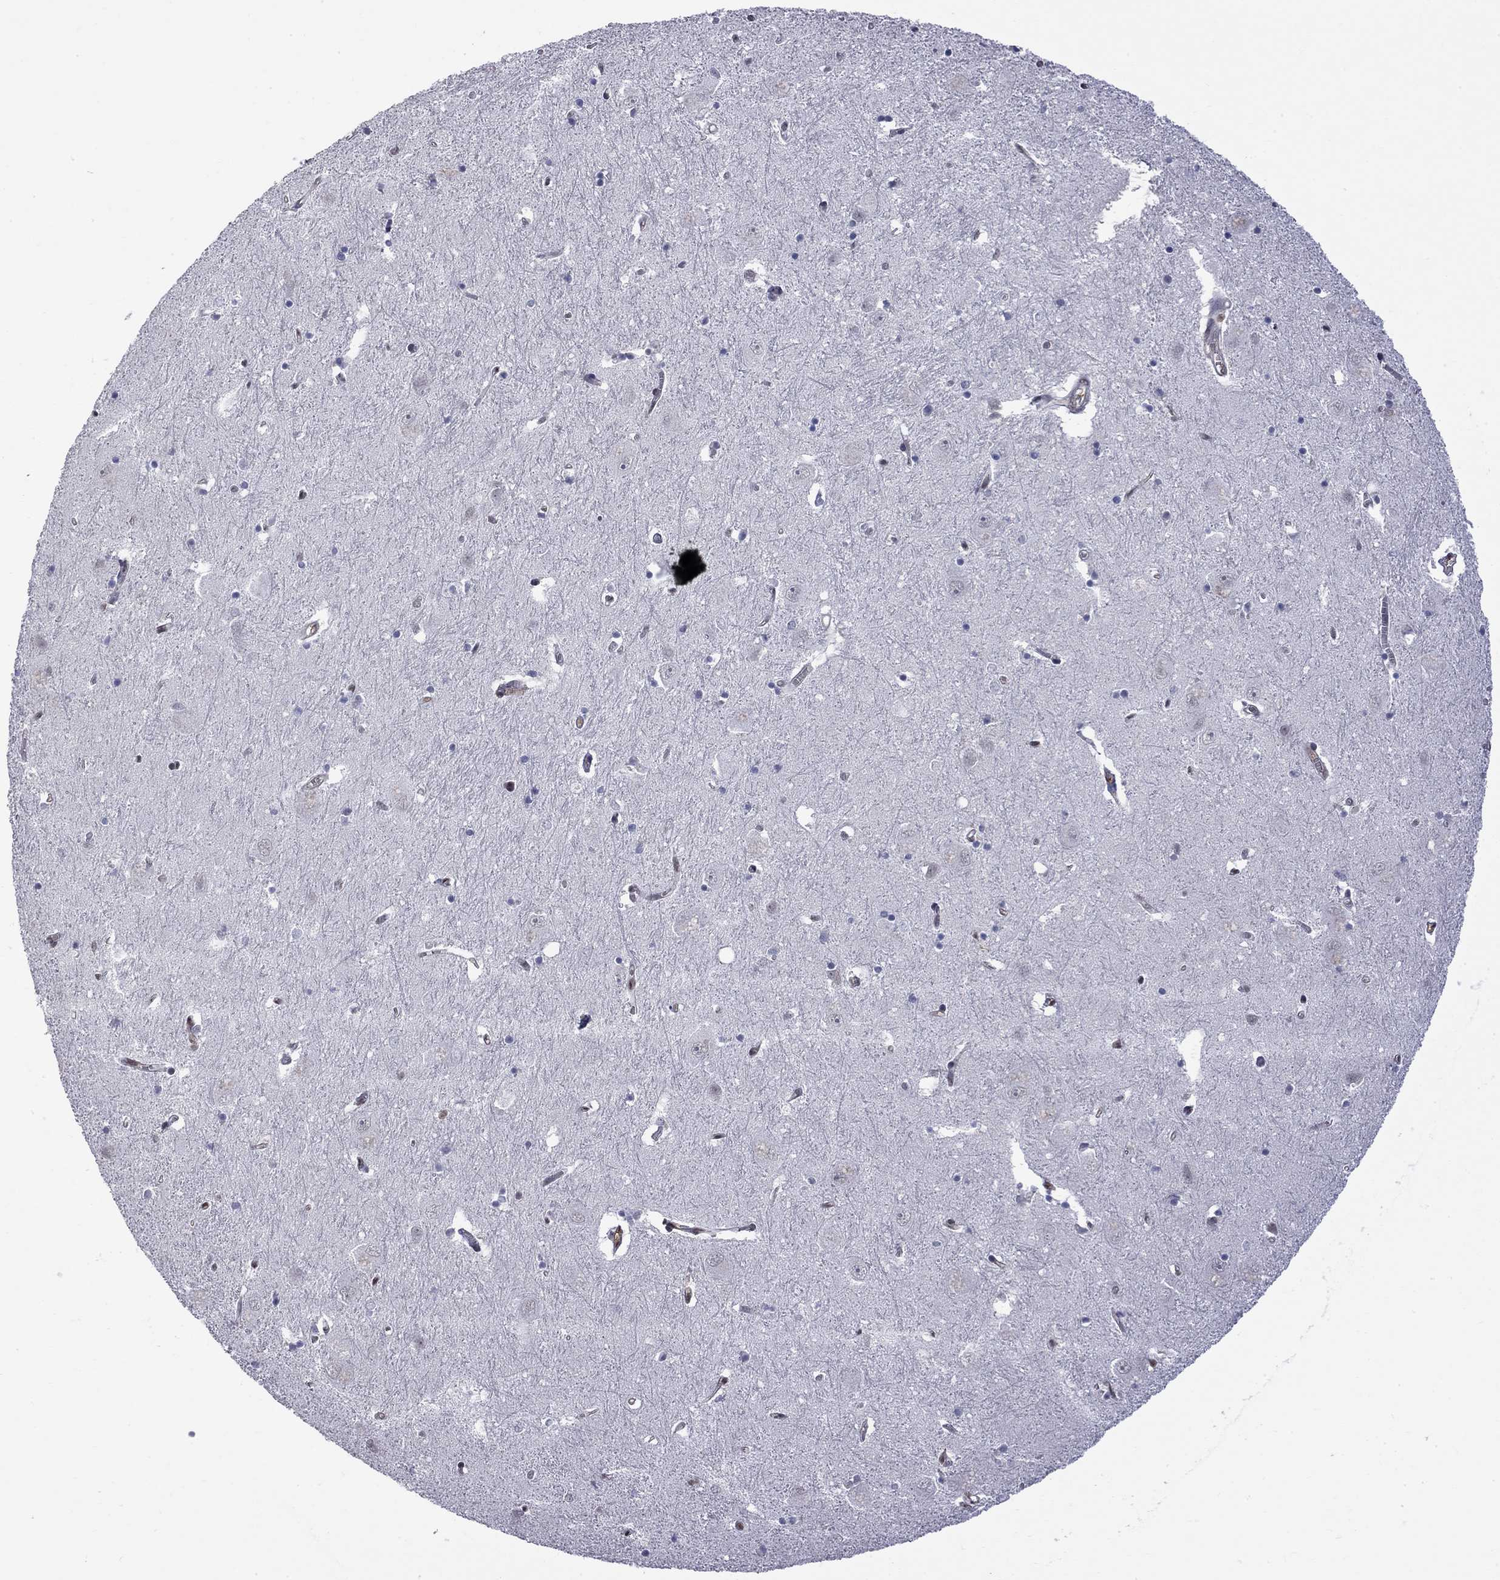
{"staining": {"intensity": "weak", "quantity": "<25%", "location": "nuclear"}, "tissue": "caudate", "cell_type": "Glial cells", "image_type": "normal", "snomed": [{"axis": "morphology", "description": "Normal tissue, NOS"}, {"axis": "topography", "description": "Lateral ventricle wall"}], "caption": "DAB immunohistochemical staining of normal caudate shows no significant staining in glial cells.", "gene": "RFWD3", "patient": {"sex": "male", "age": 54}}